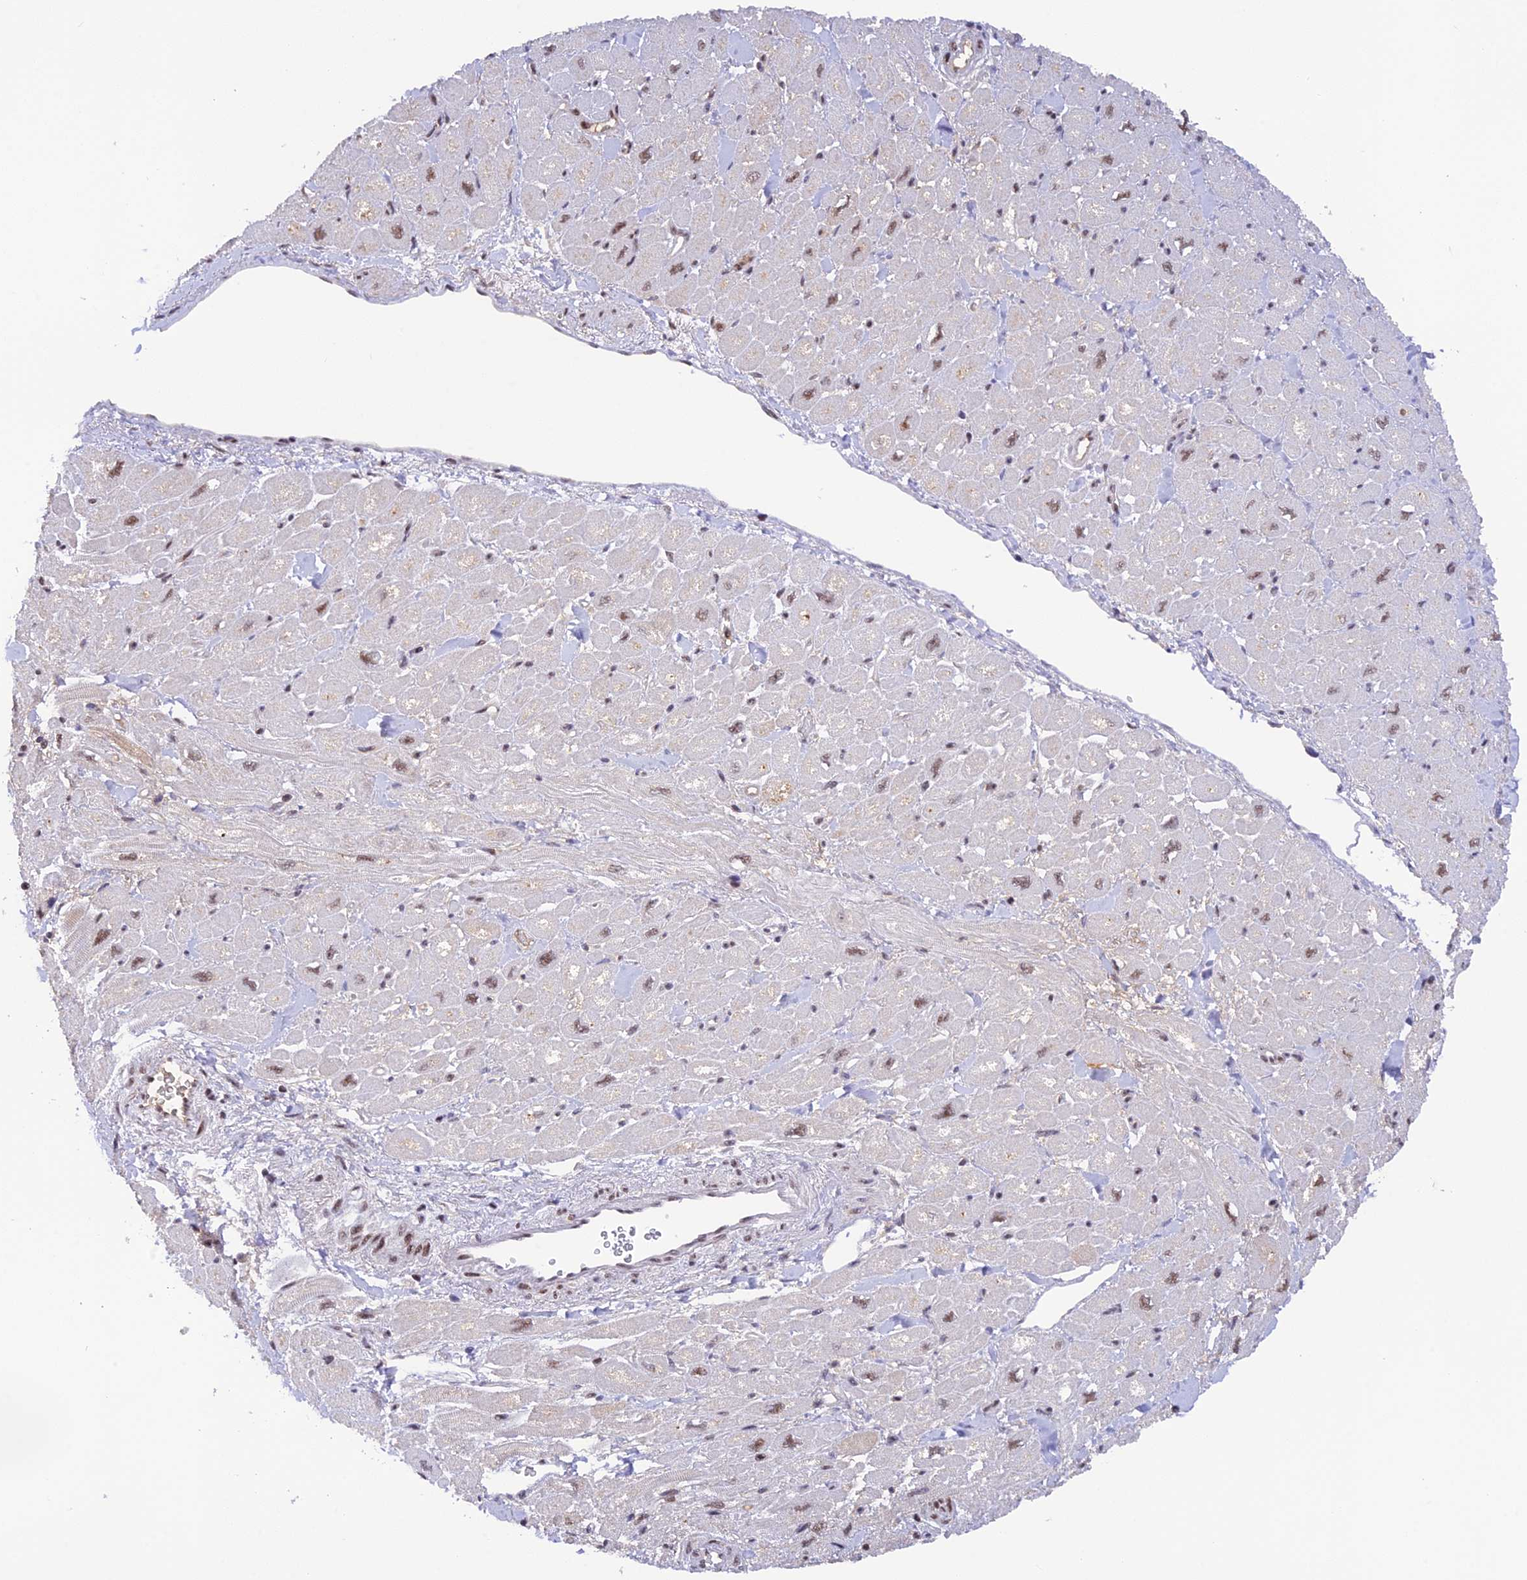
{"staining": {"intensity": "weak", "quantity": "25%-75%", "location": "nuclear"}, "tissue": "heart muscle", "cell_type": "Cardiomyocytes", "image_type": "normal", "snomed": [{"axis": "morphology", "description": "Normal tissue, NOS"}, {"axis": "topography", "description": "Heart"}], "caption": "An immunohistochemistry photomicrograph of unremarkable tissue is shown. Protein staining in brown labels weak nuclear positivity in heart muscle within cardiomyocytes. The protein is shown in brown color, while the nuclei are stained blue.", "gene": "THAP11", "patient": {"sex": "male", "age": 65}}